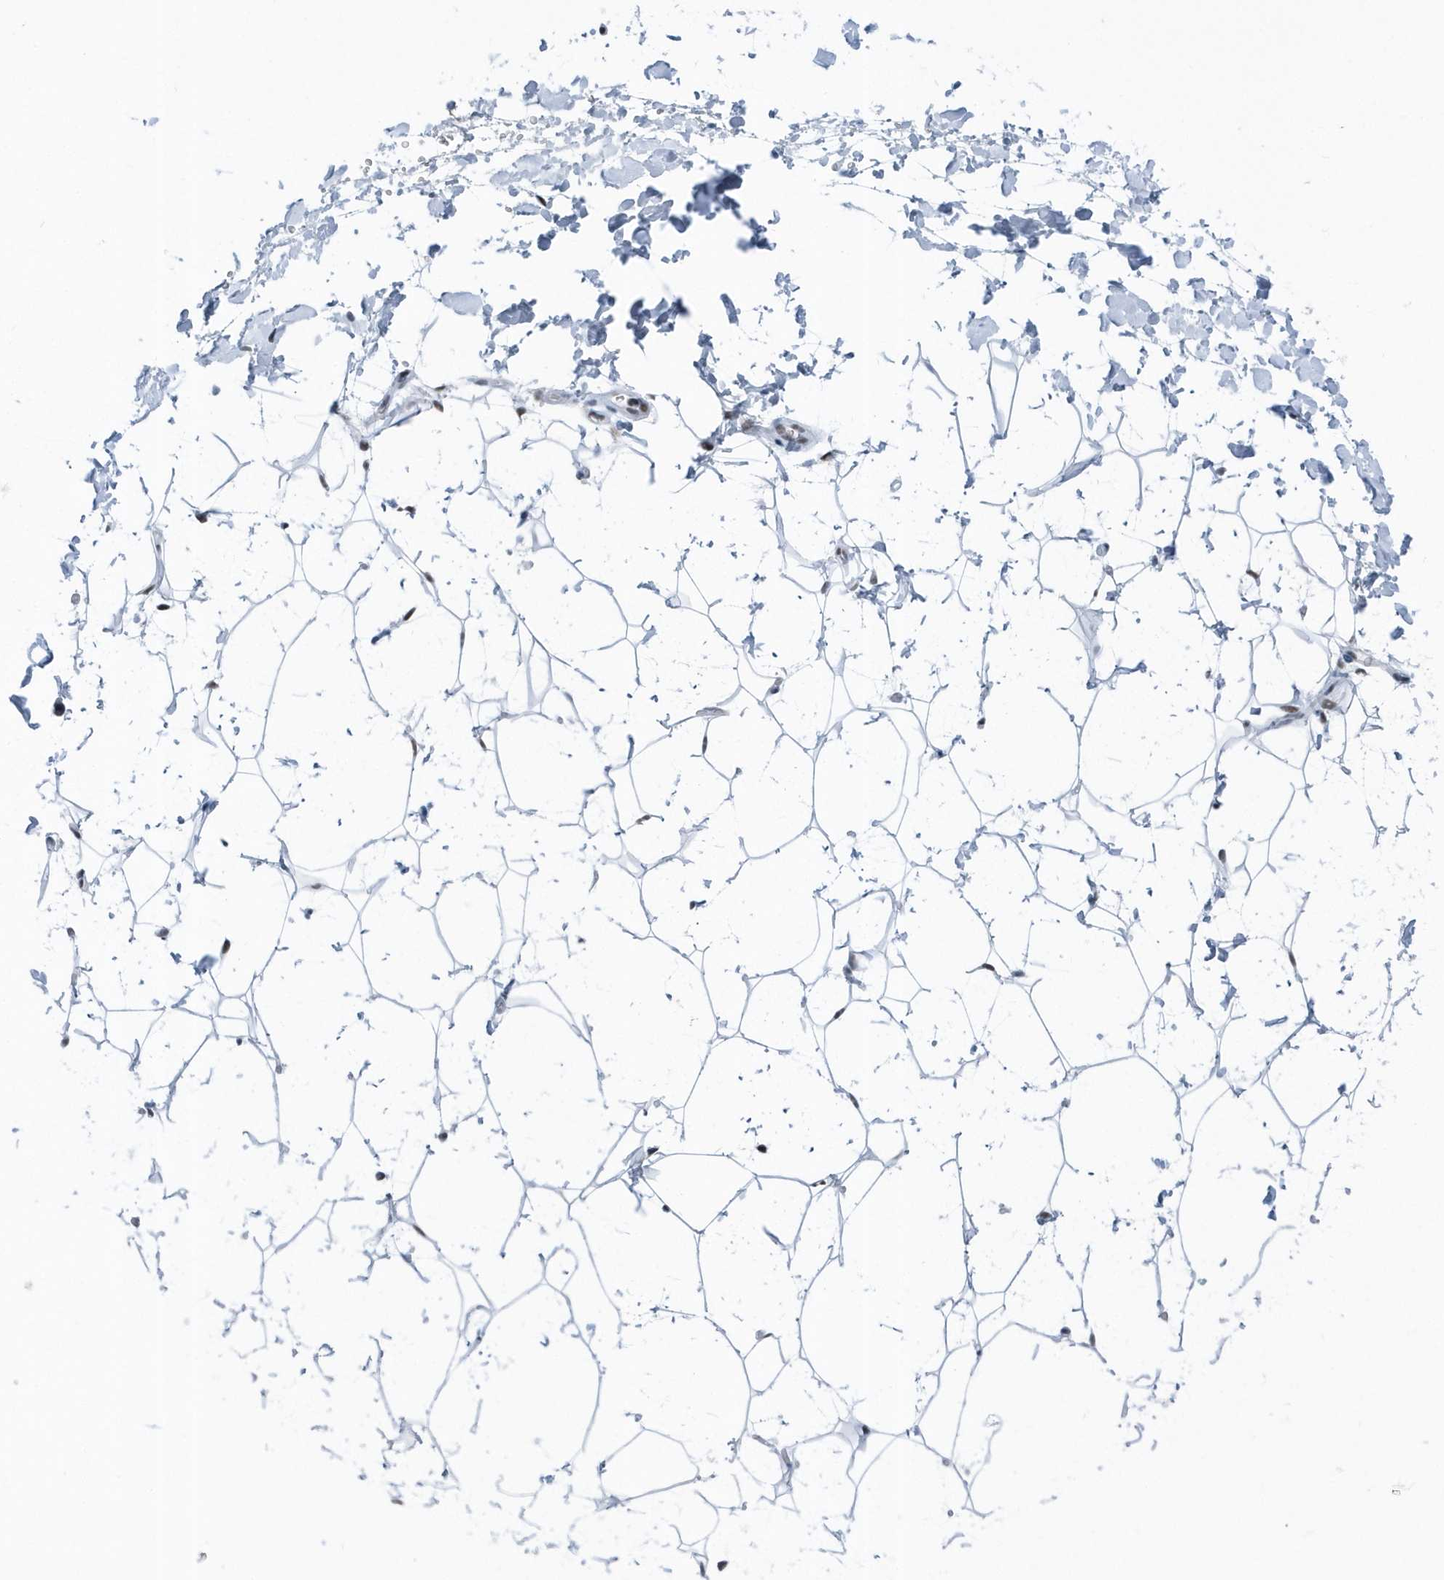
{"staining": {"intensity": "moderate", "quantity": "25%-75%", "location": "nuclear"}, "tissue": "adipose tissue", "cell_type": "Adipocytes", "image_type": "normal", "snomed": [{"axis": "morphology", "description": "Normal tissue, NOS"}, {"axis": "topography", "description": "Breast"}], "caption": "IHC of normal human adipose tissue shows medium levels of moderate nuclear positivity in approximately 25%-75% of adipocytes. (brown staining indicates protein expression, while blue staining denotes nuclei).", "gene": "FIP1L1", "patient": {"sex": "female", "age": 26}}